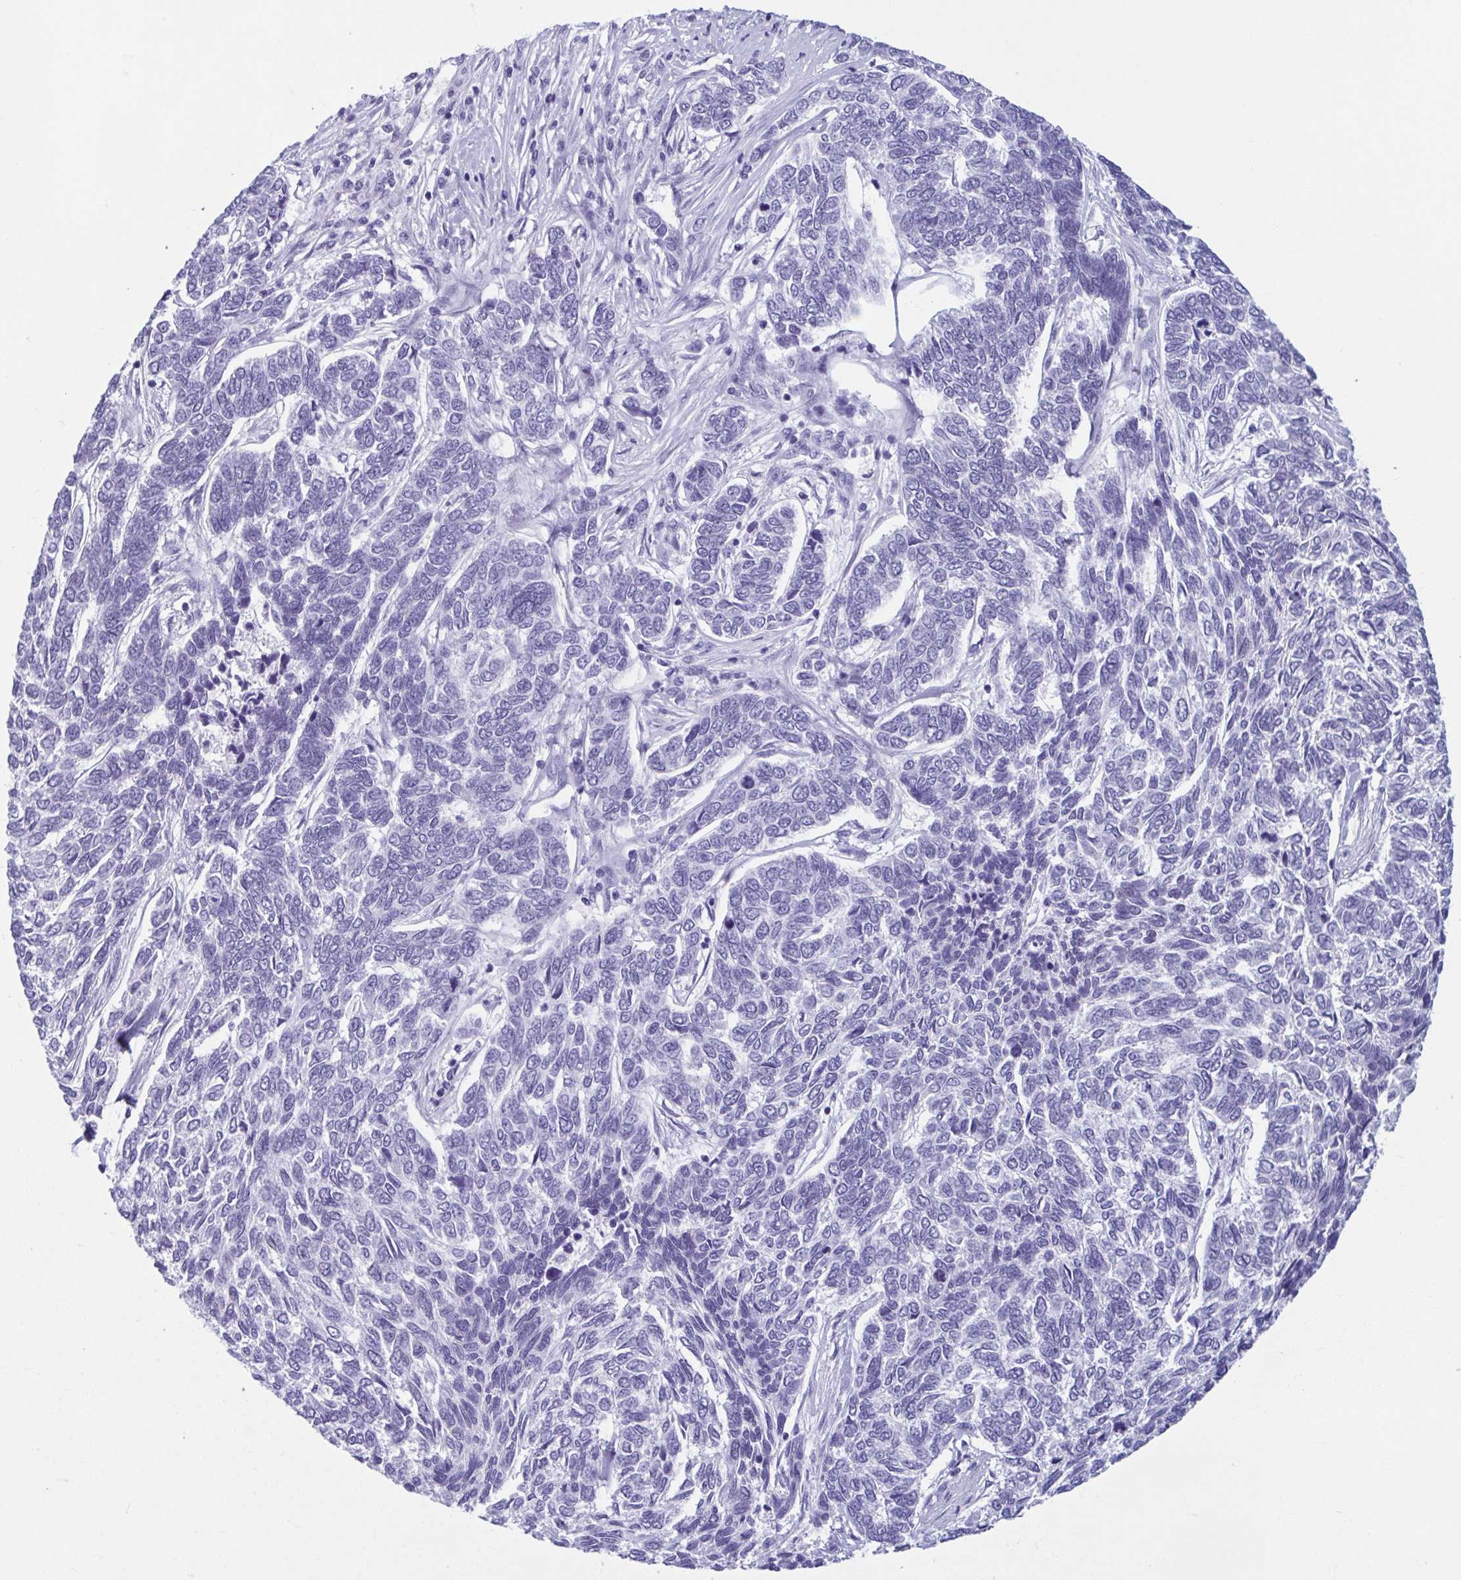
{"staining": {"intensity": "negative", "quantity": "none", "location": "none"}, "tissue": "skin cancer", "cell_type": "Tumor cells", "image_type": "cancer", "snomed": [{"axis": "morphology", "description": "Basal cell carcinoma"}, {"axis": "topography", "description": "Skin"}], "caption": "High magnification brightfield microscopy of basal cell carcinoma (skin) stained with DAB (brown) and counterstained with hematoxylin (blue): tumor cells show no significant positivity.", "gene": "TCEAL3", "patient": {"sex": "female", "age": 65}}